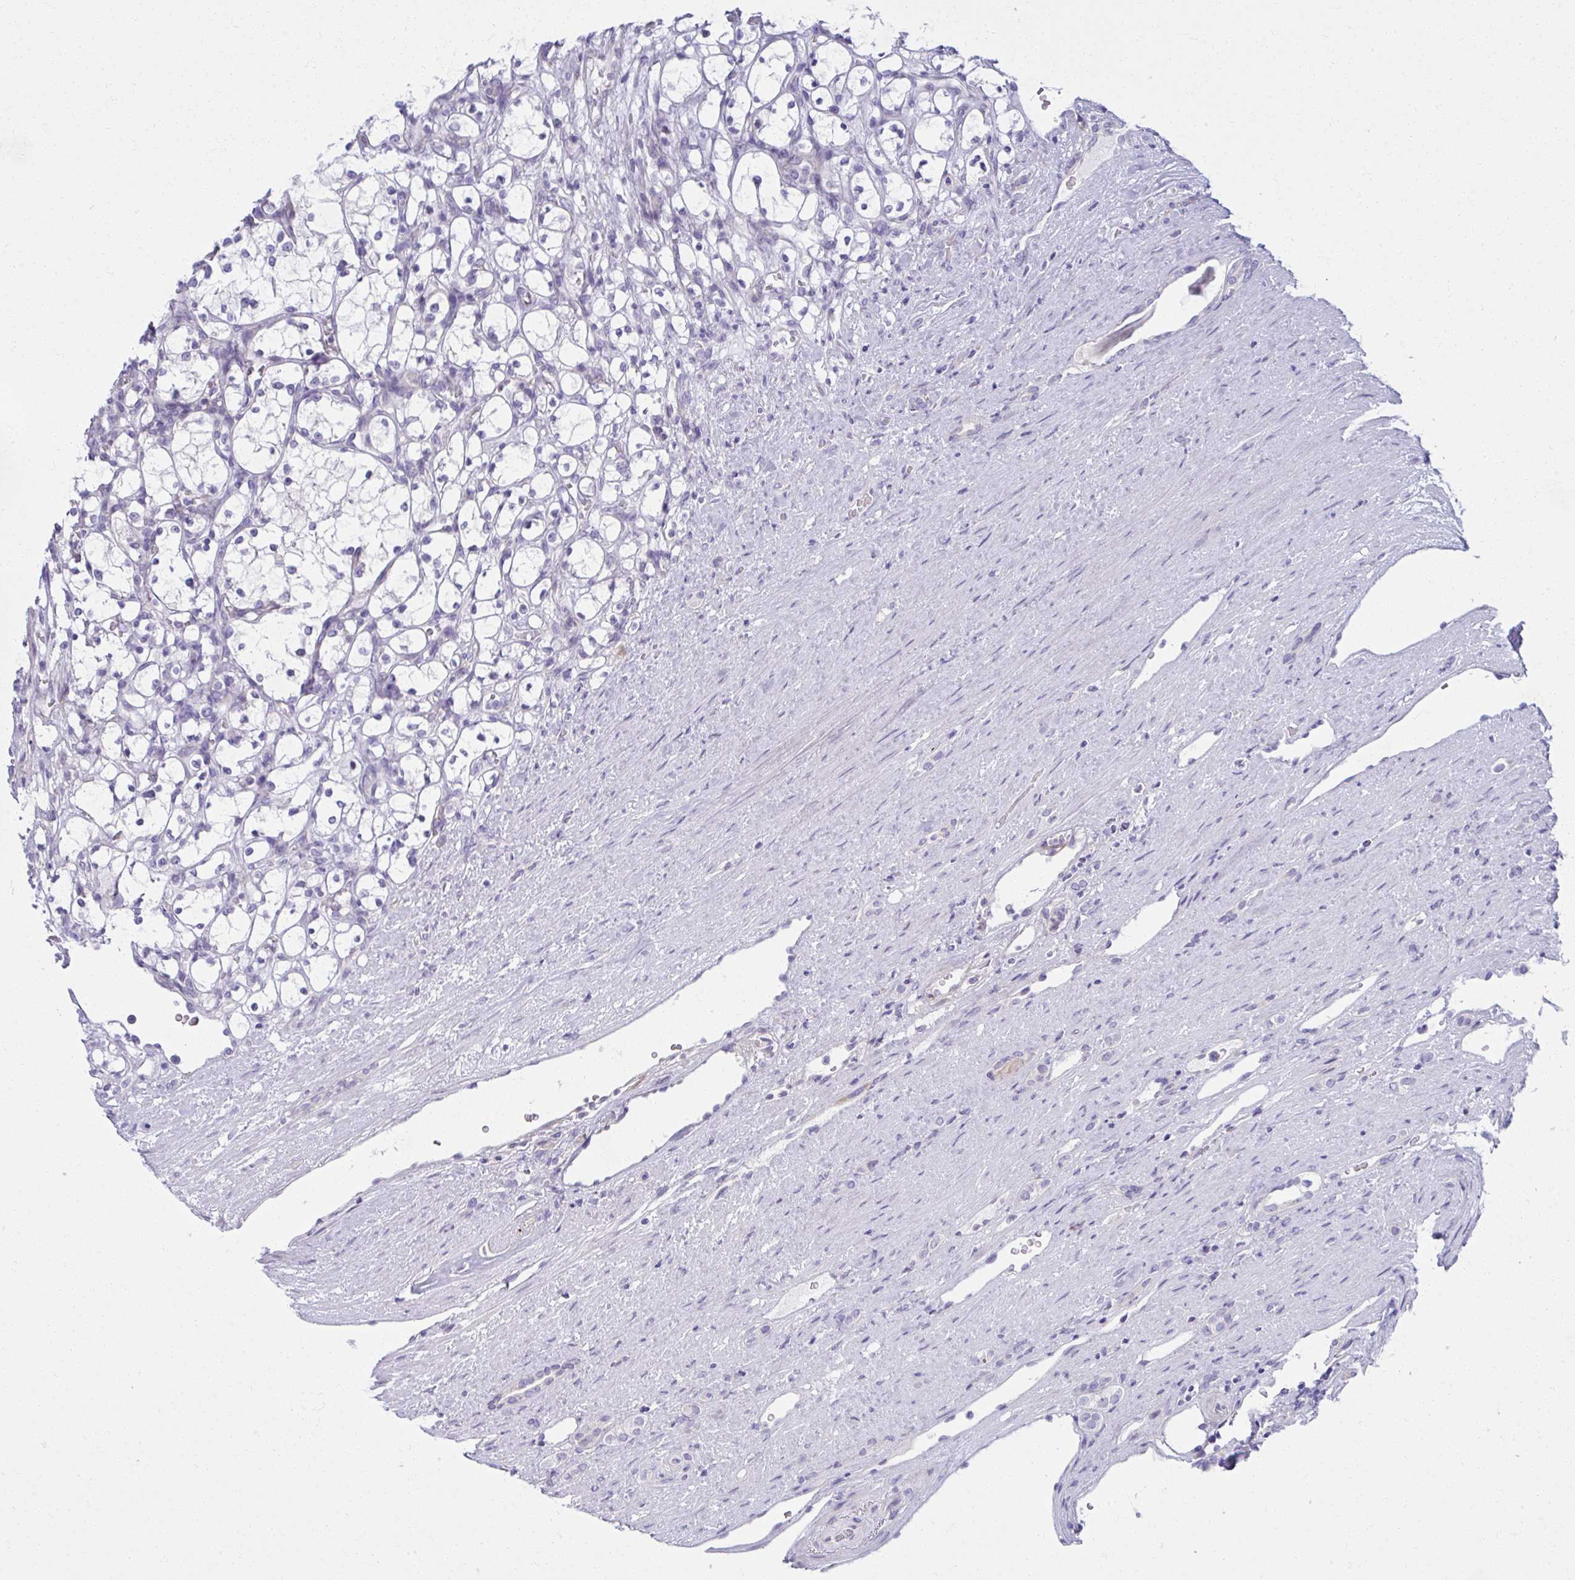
{"staining": {"intensity": "negative", "quantity": "none", "location": "none"}, "tissue": "renal cancer", "cell_type": "Tumor cells", "image_type": "cancer", "snomed": [{"axis": "morphology", "description": "Adenocarcinoma, NOS"}, {"axis": "topography", "description": "Kidney"}], "caption": "Immunohistochemistry (IHC) photomicrograph of renal cancer stained for a protein (brown), which exhibits no expression in tumor cells.", "gene": "FASLG", "patient": {"sex": "female", "age": 69}}